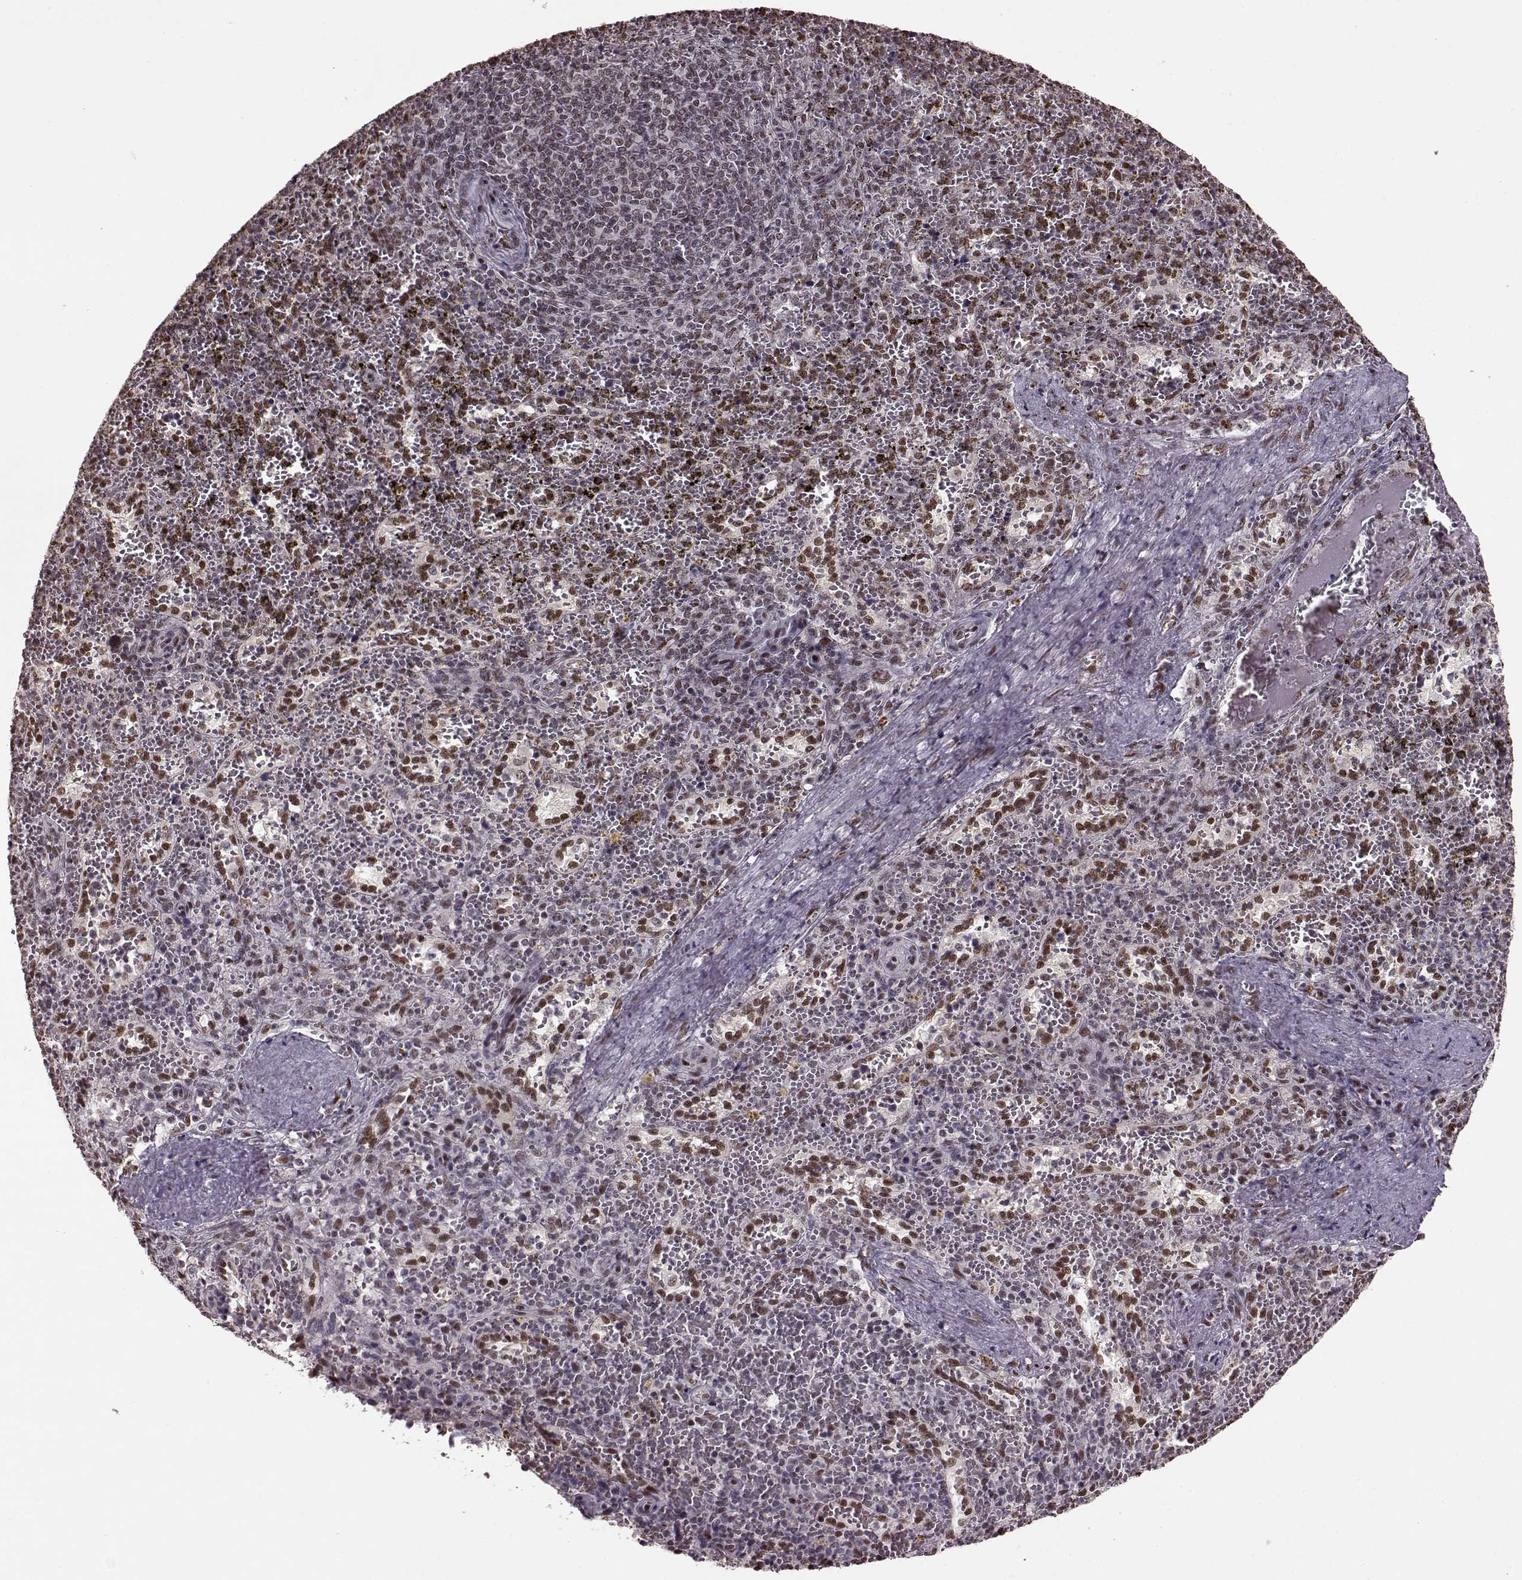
{"staining": {"intensity": "moderate", "quantity": "<25%", "location": "nuclear"}, "tissue": "spleen", "cell_type": "Cells in red pulp", "image_type": "normal", "snomed": [{"axis": "morphology", "description": "Normal tissue, NOS"}, {"axis": "topography", "description": "Spleen"}], "caption": "Spleen stained with DAB (3,3'-diaminobenzidine) immunohistochemistry reveals low levels of moderate nuclear positivity in approximately <25% of cells in red pulp.", "gene": "FTO", "patient": {"sex": "female", "age": 50}}